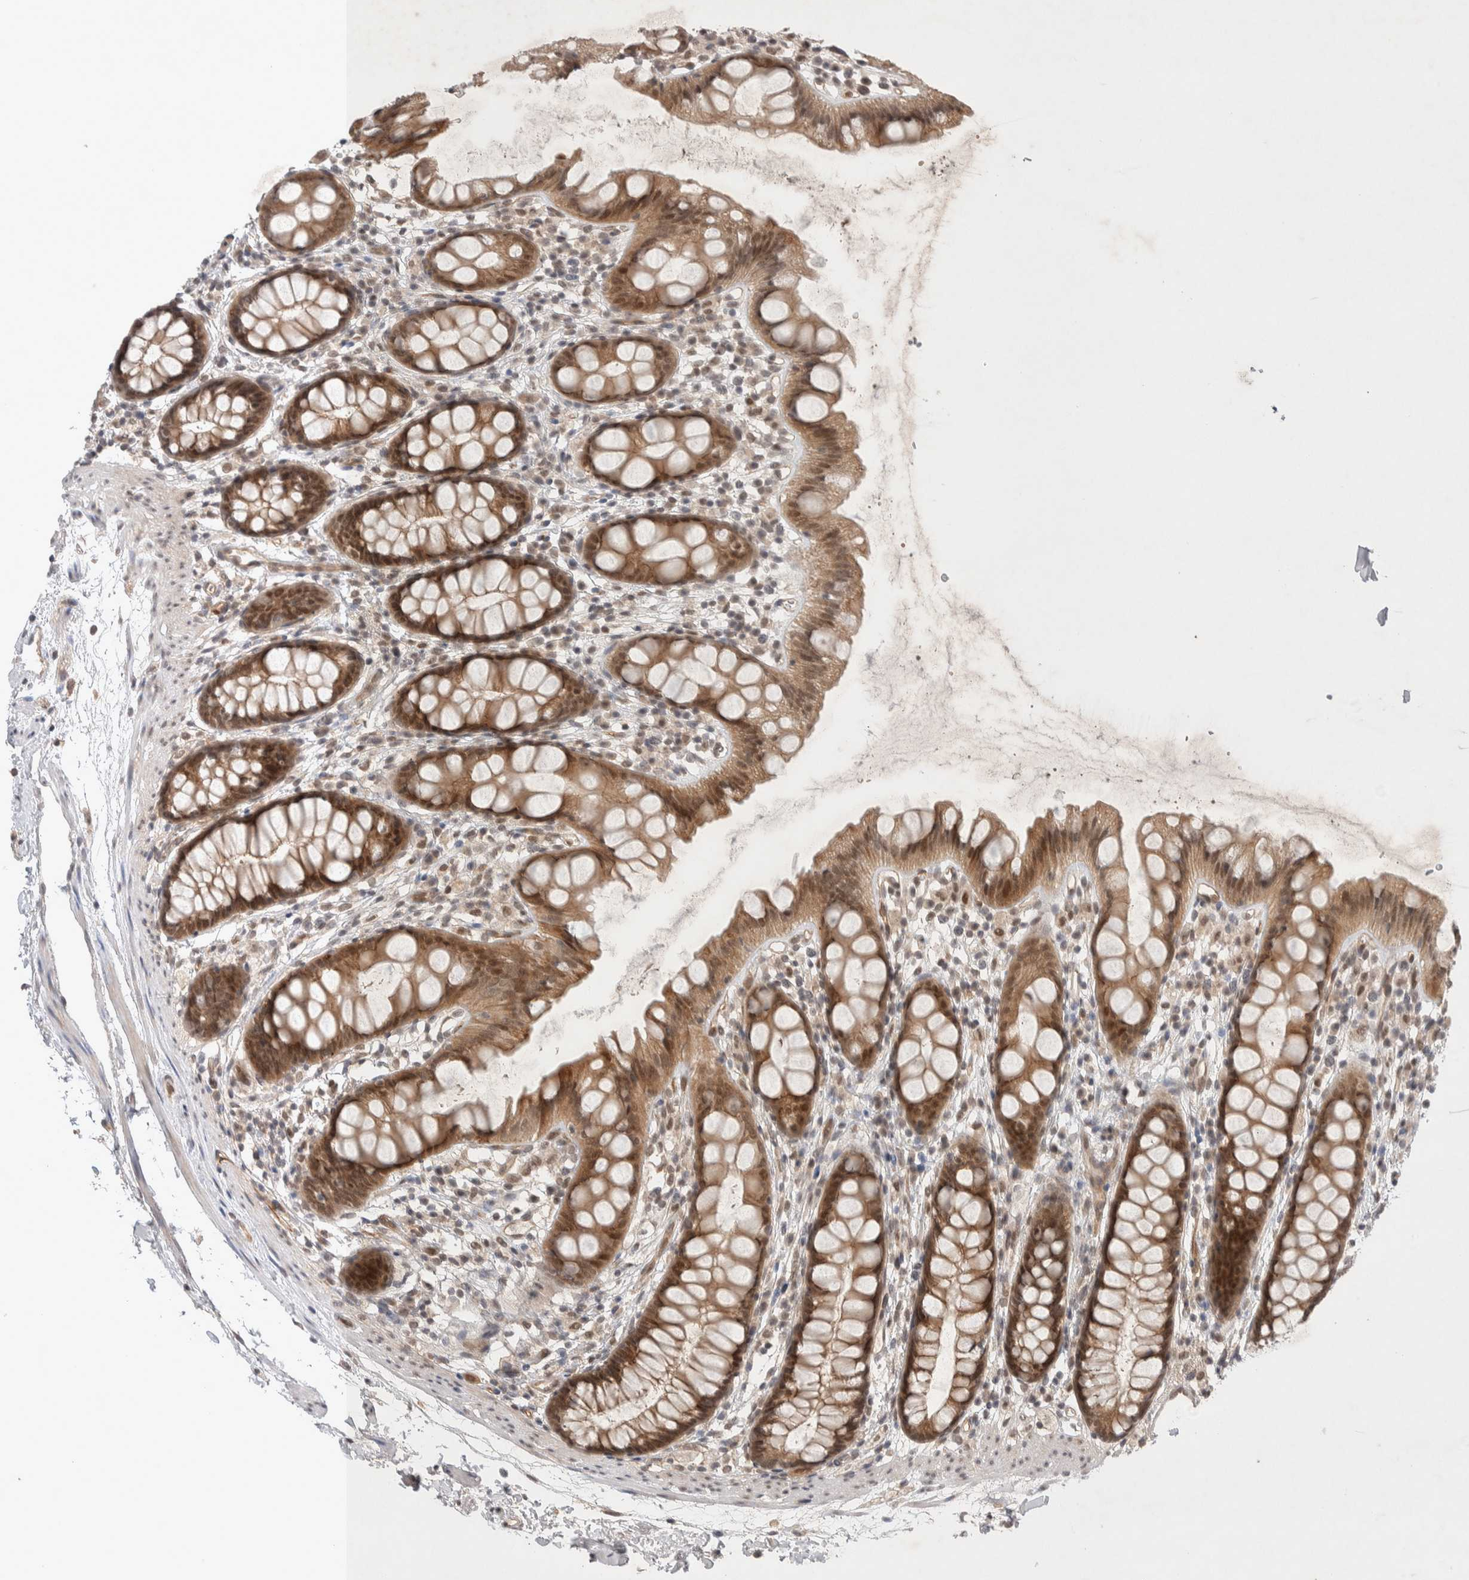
{"staining": {"intensity": "moderate", "quantity": ">75%", "location": "cytoplasmic/membranous,nuclear"}, "tissue": "rectum", "cell_type": "Glandular cells", "image_type": "normal", "snomed": [{"axis": "morphology", "description": "Normal tissue, NOS"}, {"axis": "topography", "description": "Rectum"}], "caption": "Normal rectum reveals moderate cytoplasmic/membranous,nuclear staining in about >75% of glandular cells, visualized by immunohistochemistry. (DAB IHC with brightfield microscopy, high magnification).", "gene": "ZNF704", "patient": {"sex": "female", "age": 65}}